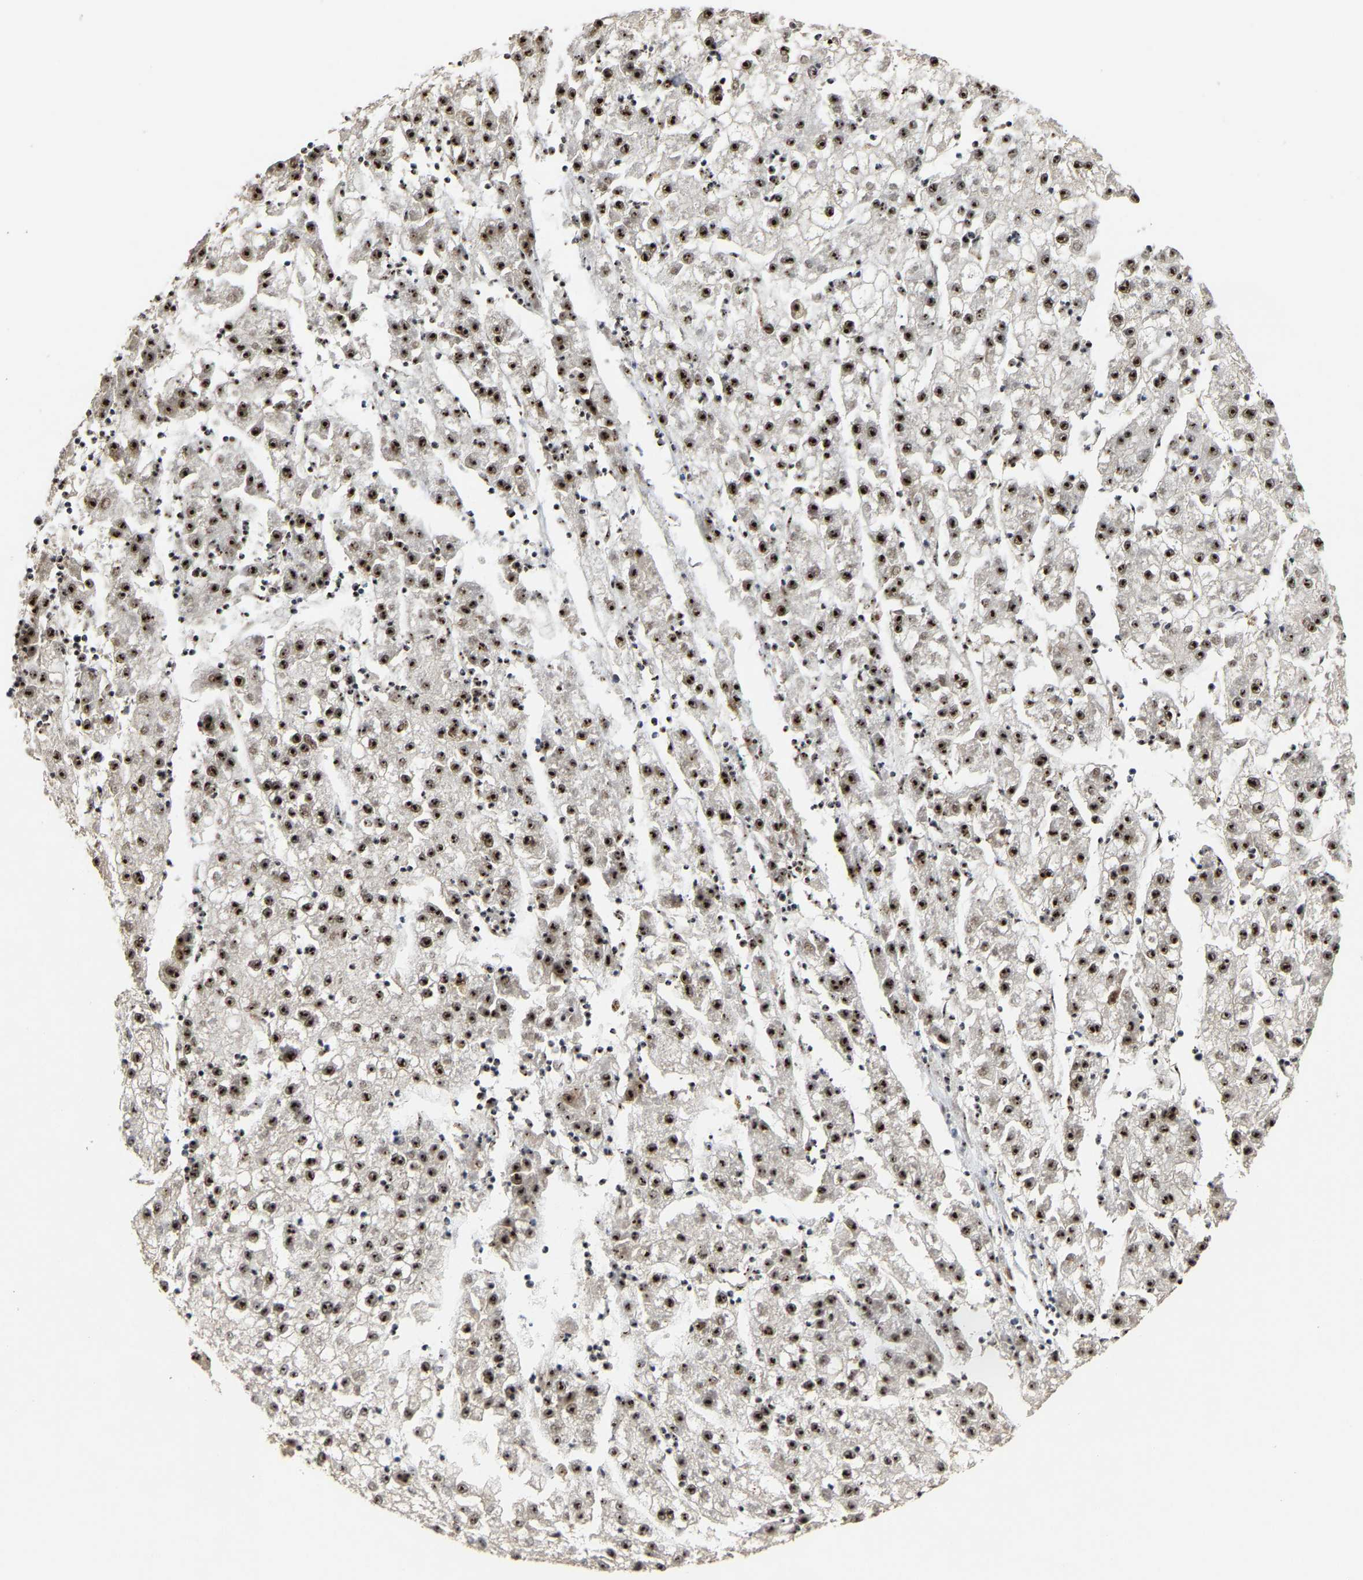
{"staining": {"intensity": "strong", "quantity": ">75%", "location": "nuclear"}, "tissue": "liver cancer", "cell_type": "Tumor cells", "image_type": "cancer", "snomed": [{"axis": "morphology", "description": "Carcinoma, Hepatocellular, NOS"}, {"axis": "topography", "description": "Liver"}], "caption": "An image showing strong nuclear staining in approximately >75% of tumor cells in hepatocellular carcinoma (liver), as visualized by brown immunohistochemical staining.", "gene": "NOP58", "patient": {"sex": "male", "age": 72}}